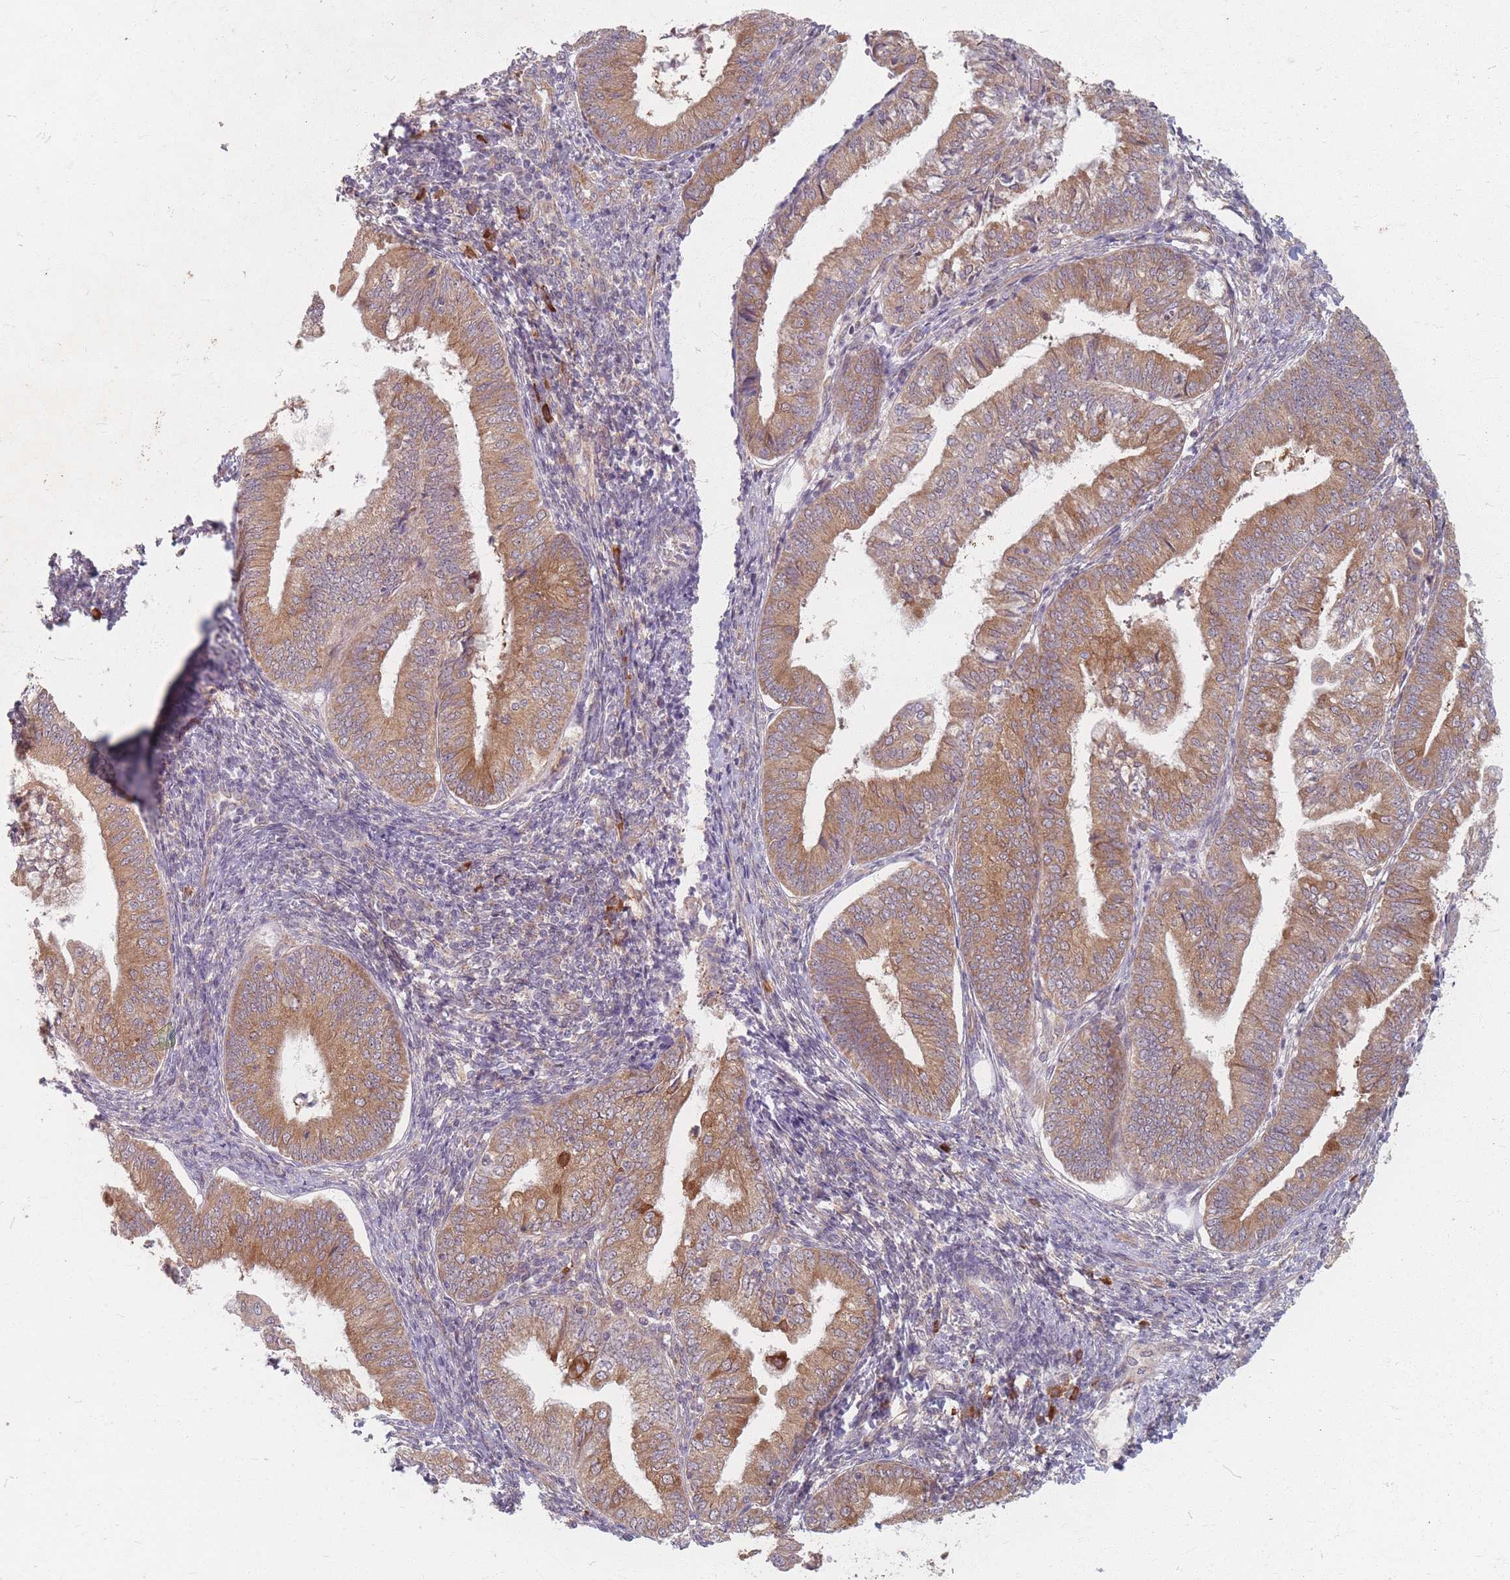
{"staining": {"intensity": "moderate", "quantity": ">75%", "location": "cytoplasmic/membranous"}, "tissue": "endometrial cancer", "cell_type": "Tumor cells", "image_type": "cancer", "snomed": [{"axis": "morphology", "description": "Adenocarcinoma, NOS"}, {"axis": "topography", "description": "Endometrium"}], "caption": "A photomicrograph of endometrial cancer stained for a protein reveals moderate cytoplasmic/membranous brown staining in tumor cells. The staining is performed using DAB (3,3'-diaminobenzidine) brown chromogen to label protein expression. The nuclei are counter-stained blue using hematoxylin.", "gene": "SMIM14", "patient": {"sex": "female", "age": 55}}